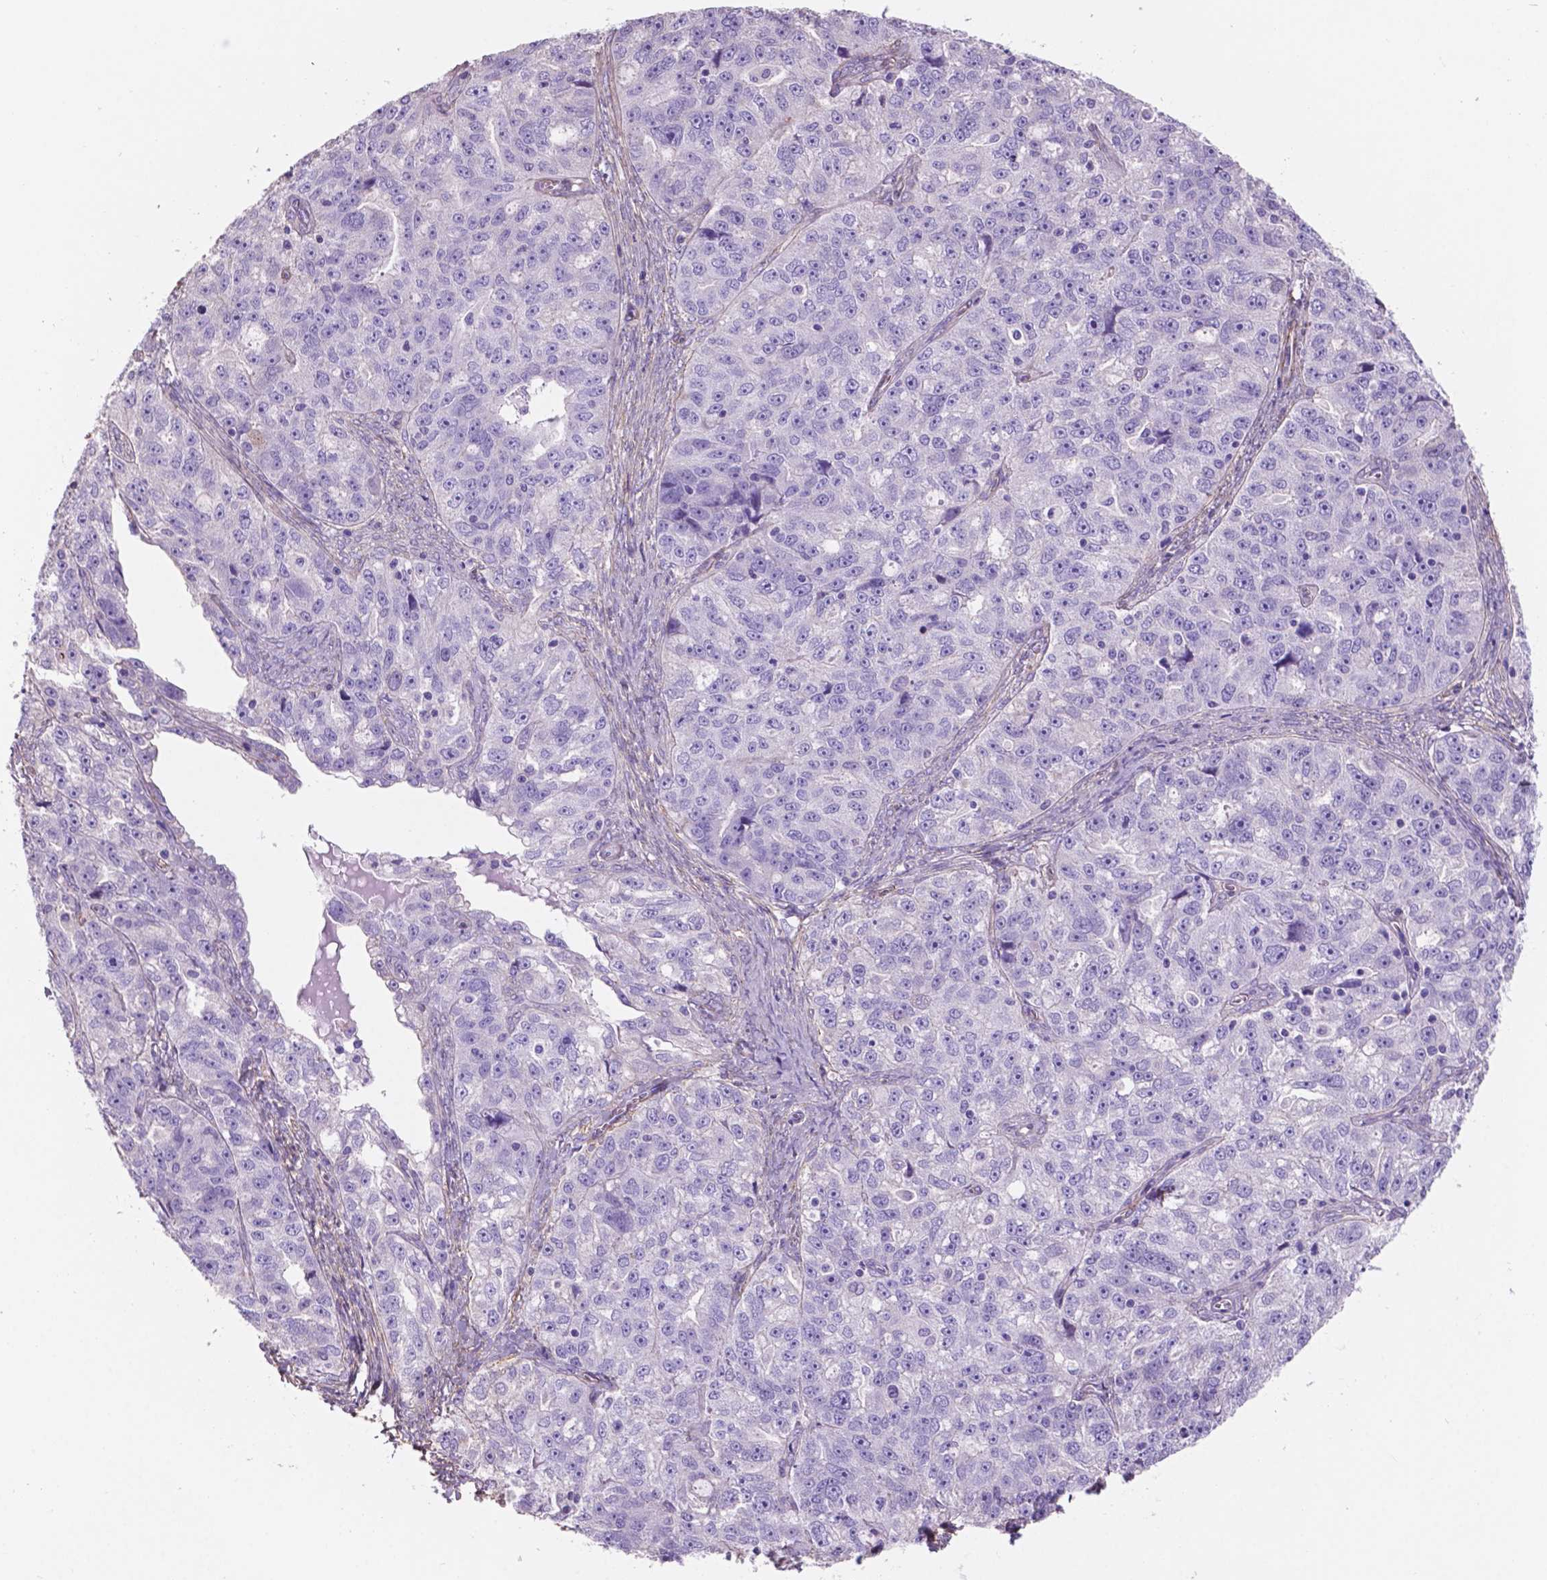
{"staining": {"intensity": "negative", "quantity": "none", "location": "none"}, "tissue": "ovarian cancer", "cell_type": "Tumor cells", "image_type": "cancer", "snomed": [{"axis": "morphology", "description": "Cystadenocarcinoma, serous, NOS"}, {"axis": "topography", "description": "Ovary"}], "caption": "Tumor cells show no significant positivity in ovarian cancer (serous cystadenocarcinoma).", "gene": "TOR2A", "patient": {"sex": "female", "age": 51}}